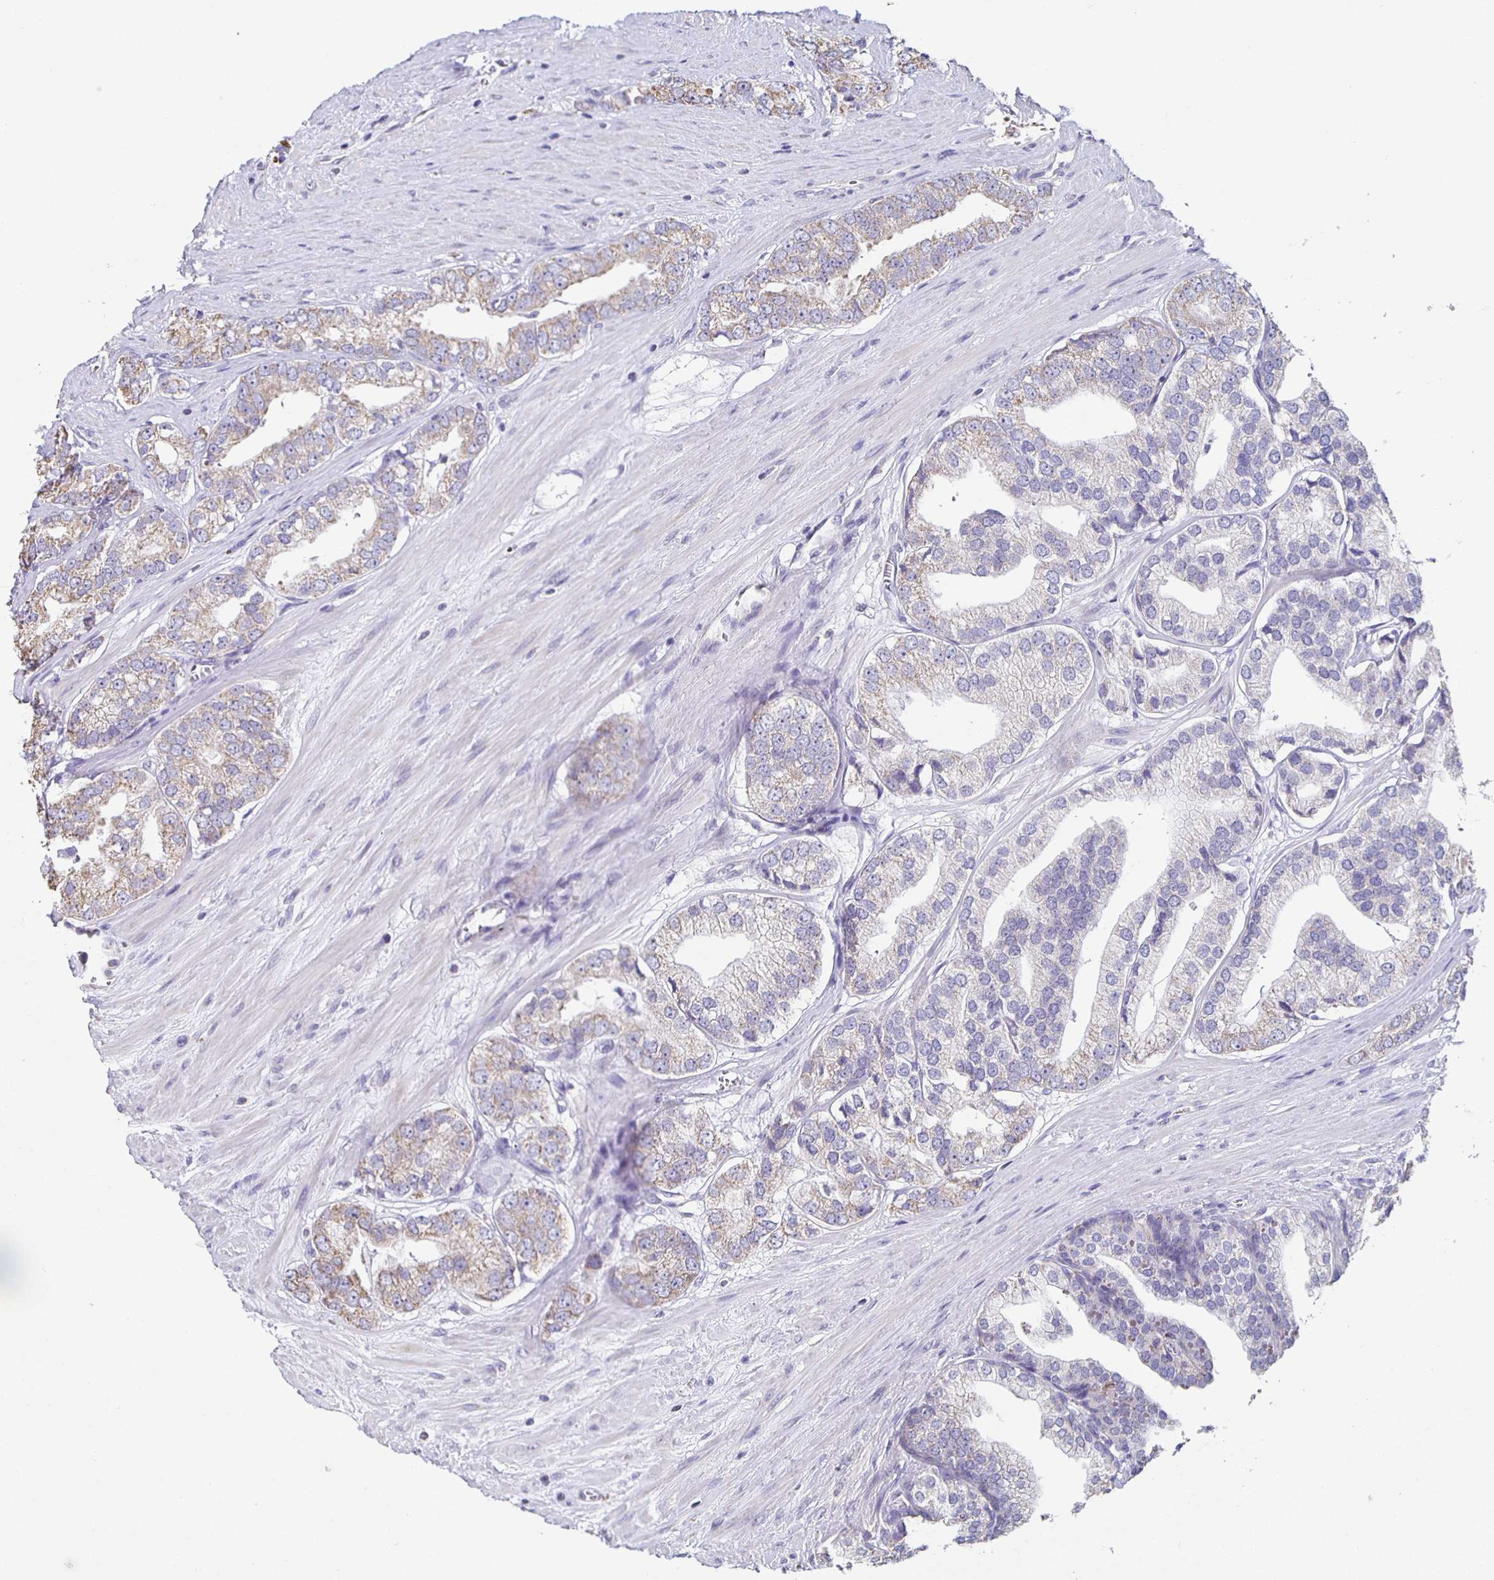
{"staining": {"intensity": "weak", "quantity": "25%-75%", "location": "cytoplasmic/membranous"}, "tissue": "prostate cancer", "cell_type": "Tumor cells", "image_type": "cancer", "snomed": [{"axis": "morphology", "description": "Adenocarcinoma, High grade"}, {"axis": "topography", "description": "Prostate"}], "caption": "The image demonstrates a brown stain indicating the presence of a protein in the cytoplasmic/membranous of tumor cells in high-grade adenocarcinoma (prostate).", "gene": "TPPP", "patient": {"sex": "male", "age": 58}}